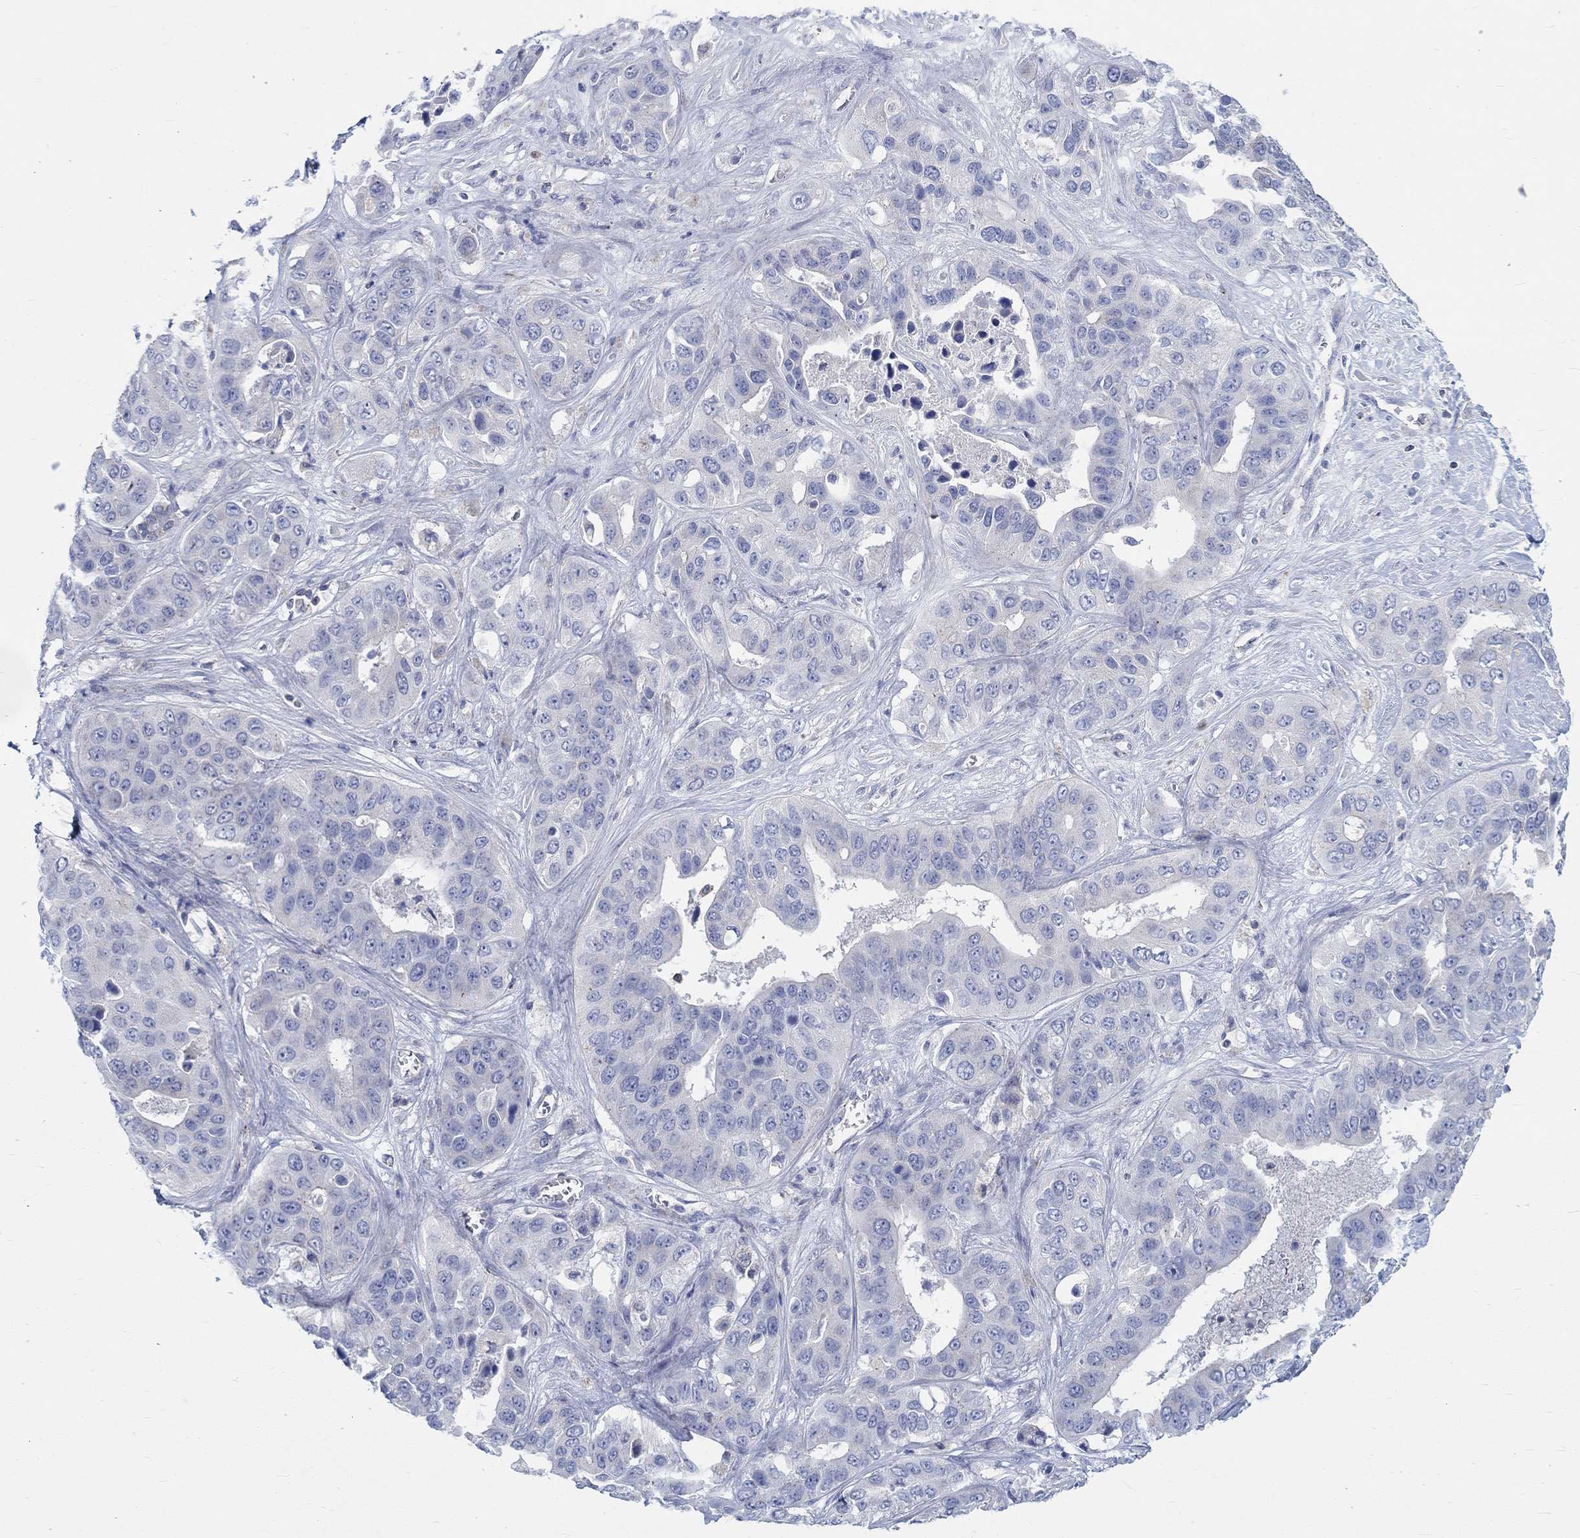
{"staining": {"intensity": "negative", "quantity": "none", "location": "none"}, "tissue": "liver cancer", "cell_type": "Tumor cells", "image_type": "cancer", "snomed": [{"axis": "morphology", "description": "Cholangiocarcinoma"}, {"axis": "topography", "description": "Liver"}], "caption": "Photomicrograph shows no protein expression in tumor cells of liver cancer (cholangiocarcinoma) tissue.", "gene": "NAV3", "patient": {"sex": "female", "age": 52}}